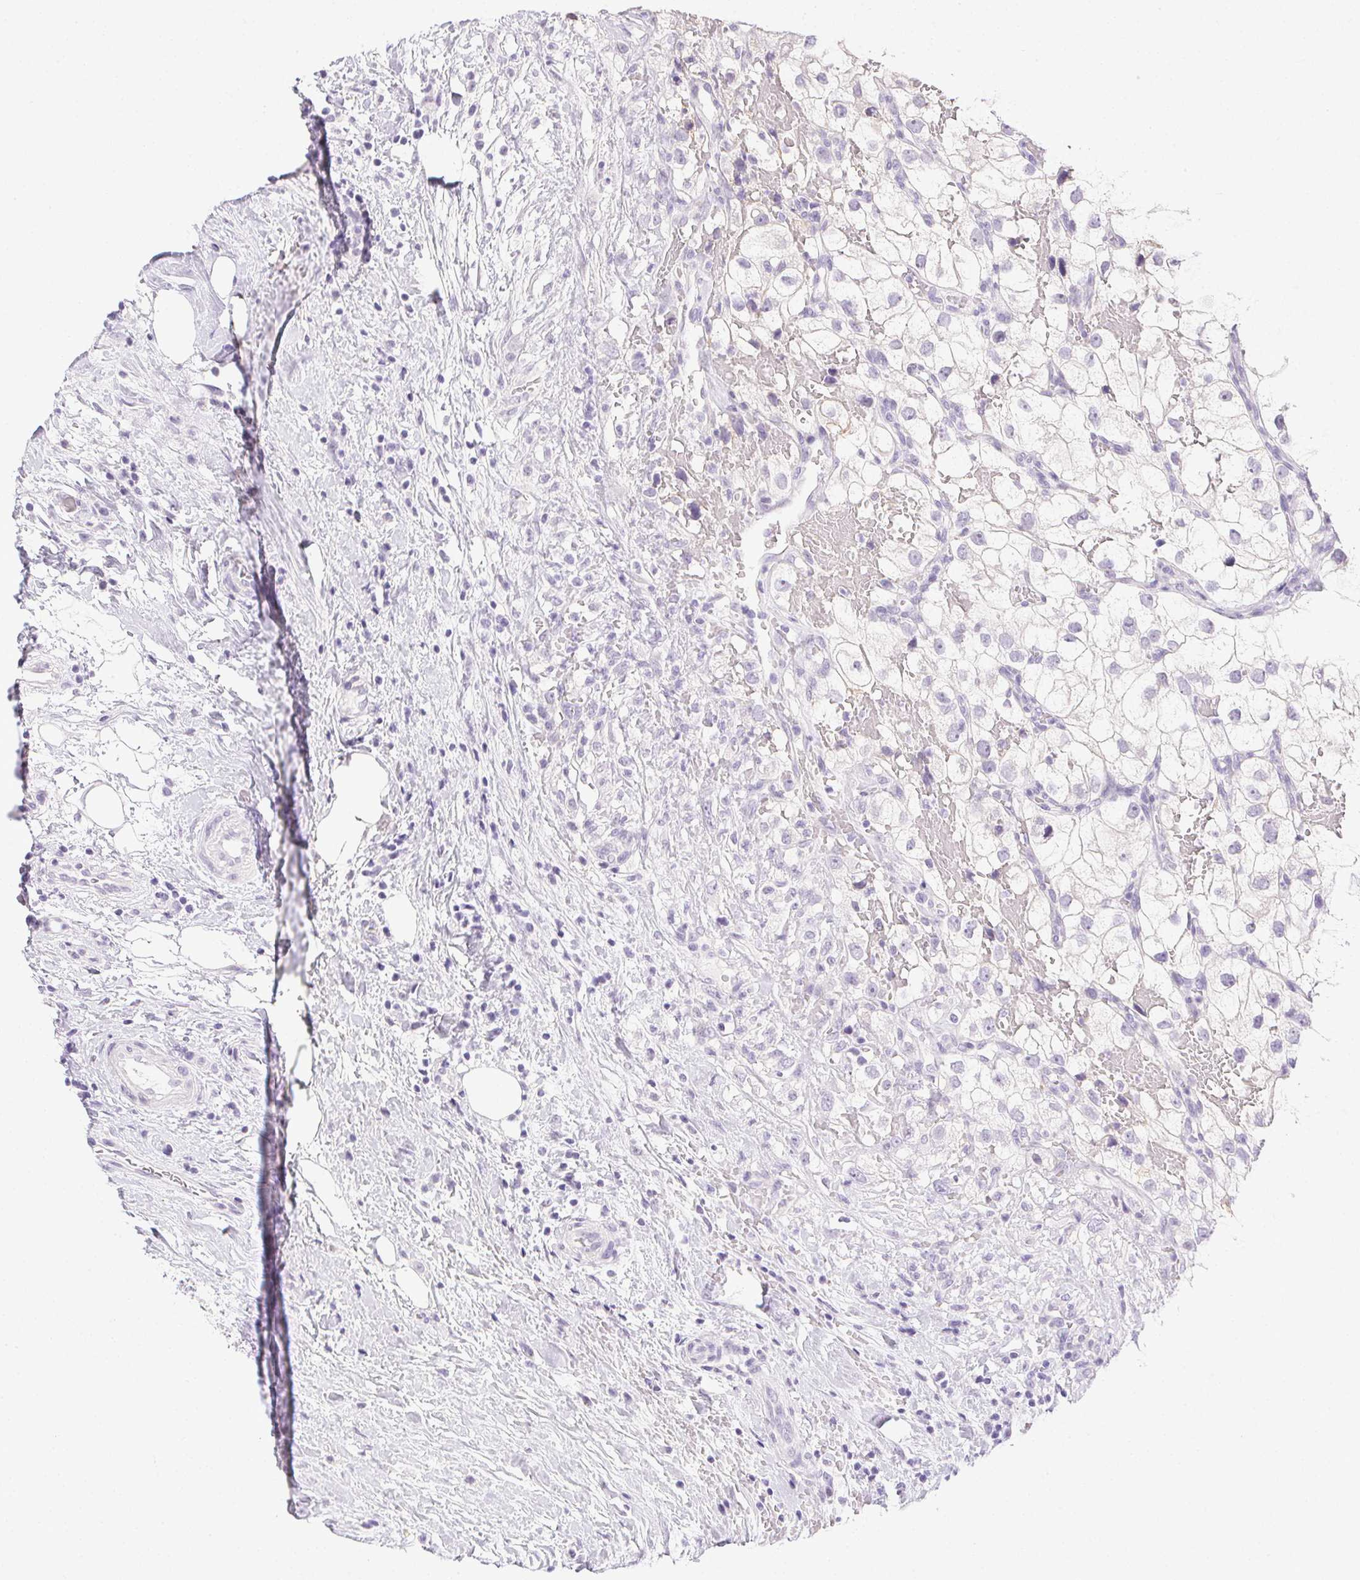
{"staining": {"intensity": "negative", "quantity": "none", "location": "none"}, "tissue": "renal cancer", "cell_type": "Tumor cells", "image_type": "cancer", "snomed": [{"axis": "morphology", "description": "Adenocarcinoma, NOS"}, {"axis": "topography", "description": "Kidney"}], "caption": "An immunohistochemistry (IHC) micrograph of renal cancer (adenocarcinoma) is shown. There is no staining in tumor cells of renal cancer (adenocarcinoma). The staining was performed using DAB to visualize the protein expression in brown, while the nuclei were stained in blue with hematoxylin (Magnification: 20x).", "gene": "PRL", "patient": {"sex": "male", "age": 59}}